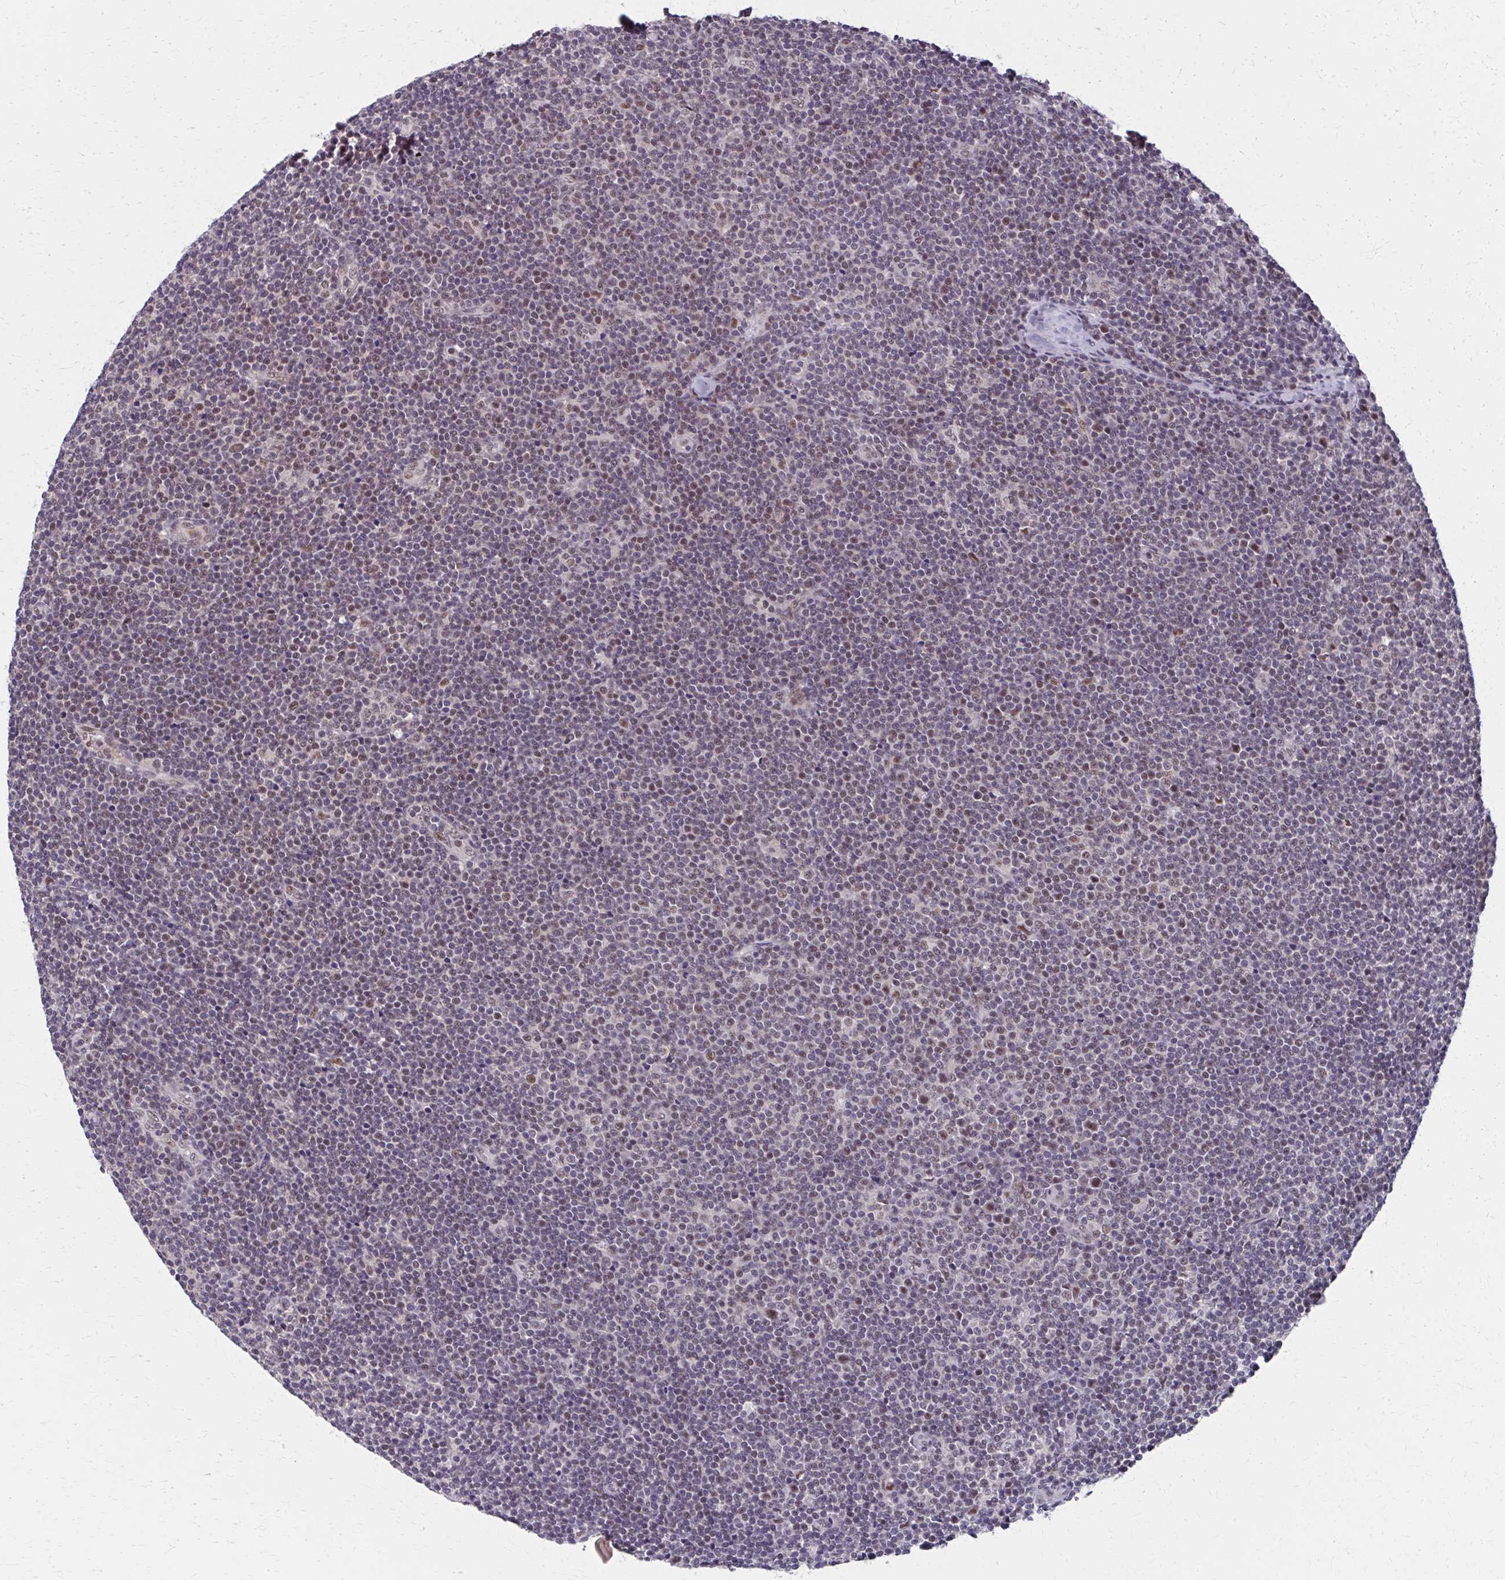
{"staining": {"intensity": "weak", "quantity": "<25%", "location": "nuclear"}, "tissue": "lymphoma", "cell_type": "Tumor cells", "image_type": "cancer", "snomed": [{"axis": "morphology", "description": "Malignant lymphoma, non-Hodgkin's type, Low grade"}, {"axis": "topography", "description": "Lymph node"}], "caption": "Histopathology image shows no significant protein expression in tumor cells of lymphoma. (Stains: DAB (3,3'-diaminobenzidine) immunohistochemistry with hematoxylin counter stain, Microscopy: brightfield microscopy at high magnification).", "gene": "SETBP1", "patient": {"sex": "male", "age": 48}}